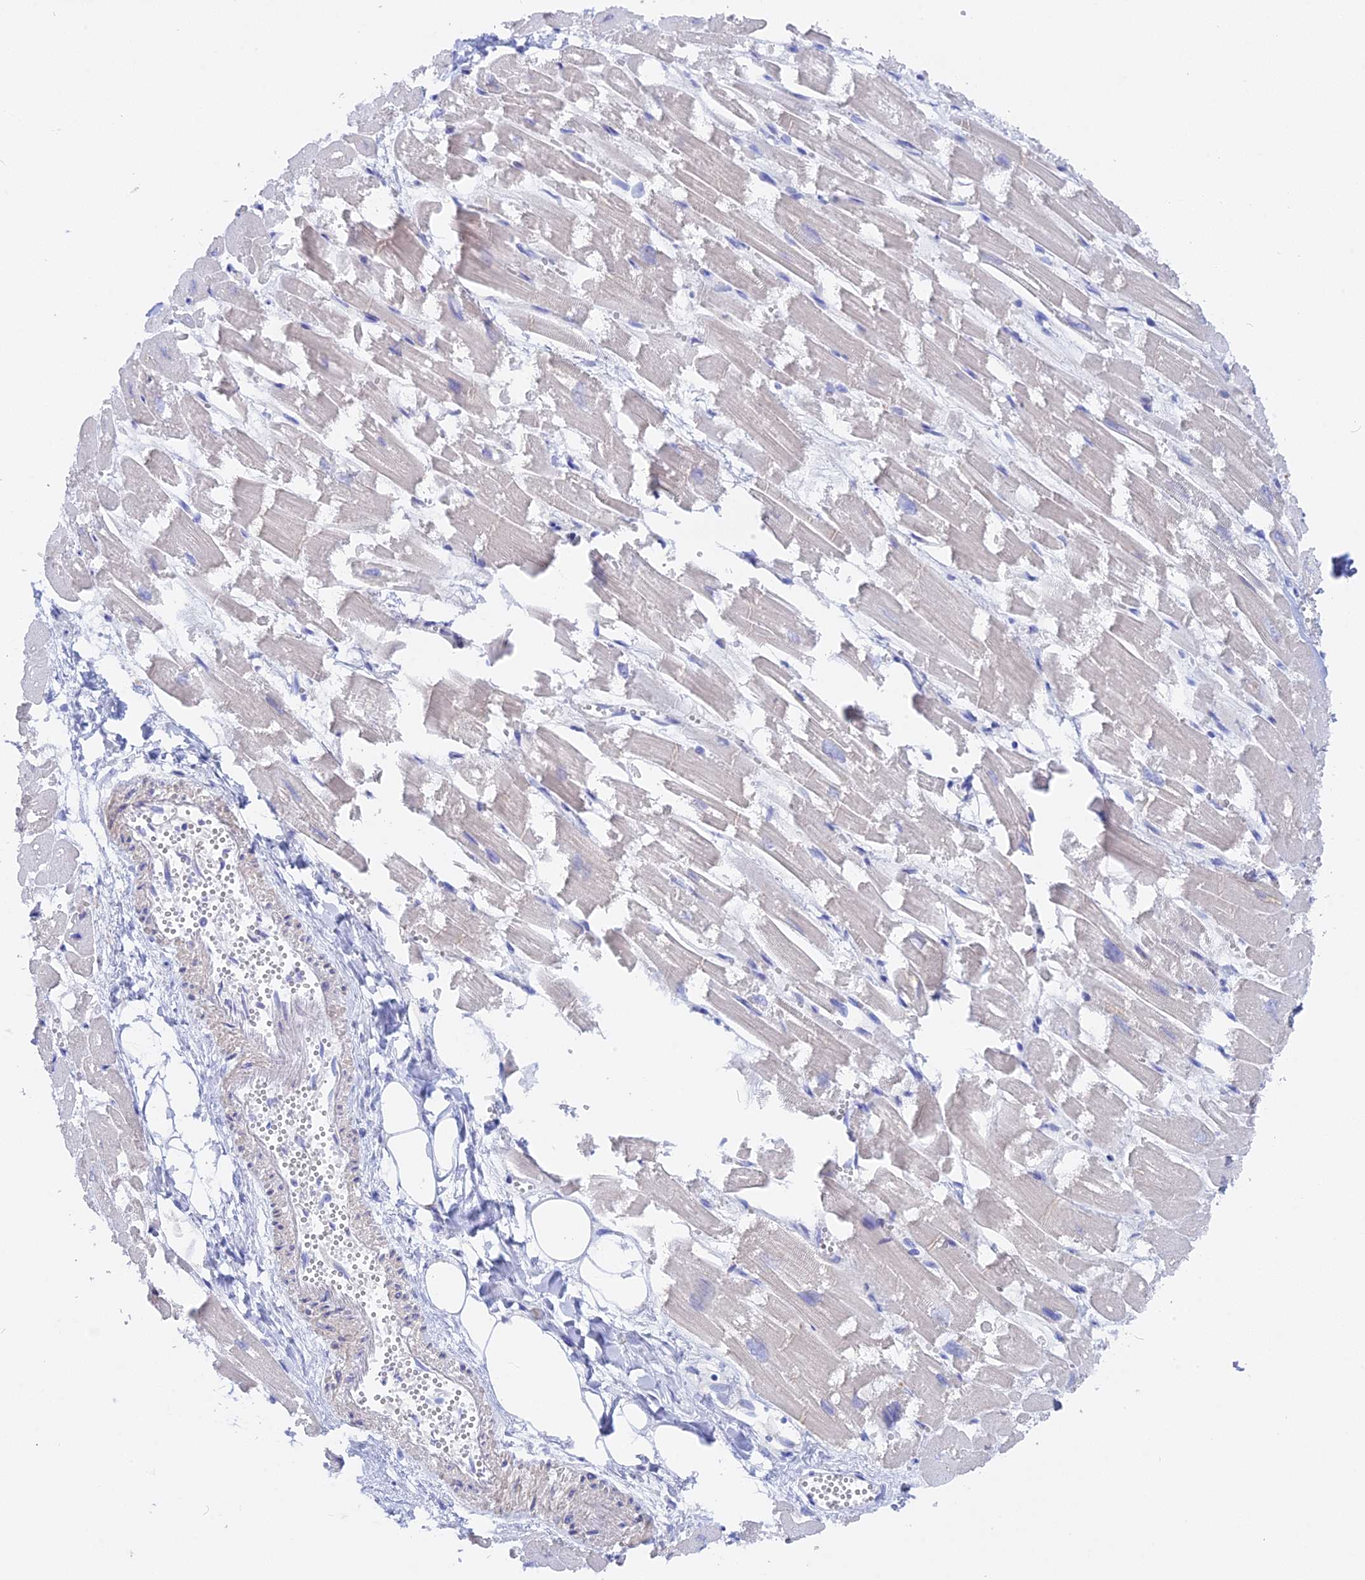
{"staining": {"intensity": "negative", "quantity": "none", "location": "none"}, "tissue": "heart muscle", "cell_type": "Cardiomyocytes", "image_type": "normal", "snomed": [{"axis": "morphology", "description": "Normal tissue, NOS"}, {"axis": "topography", "description": "Heart"}], "caption": "Histopathology image shows no protein expression in cardiomyocytes of unremarkable heart muscle. (DAB immunohistochemistry visualized using brightfield microscopy, high magnification).", "gene": "ADGRA1", "patient": {"sex": "male", "age": 54}}